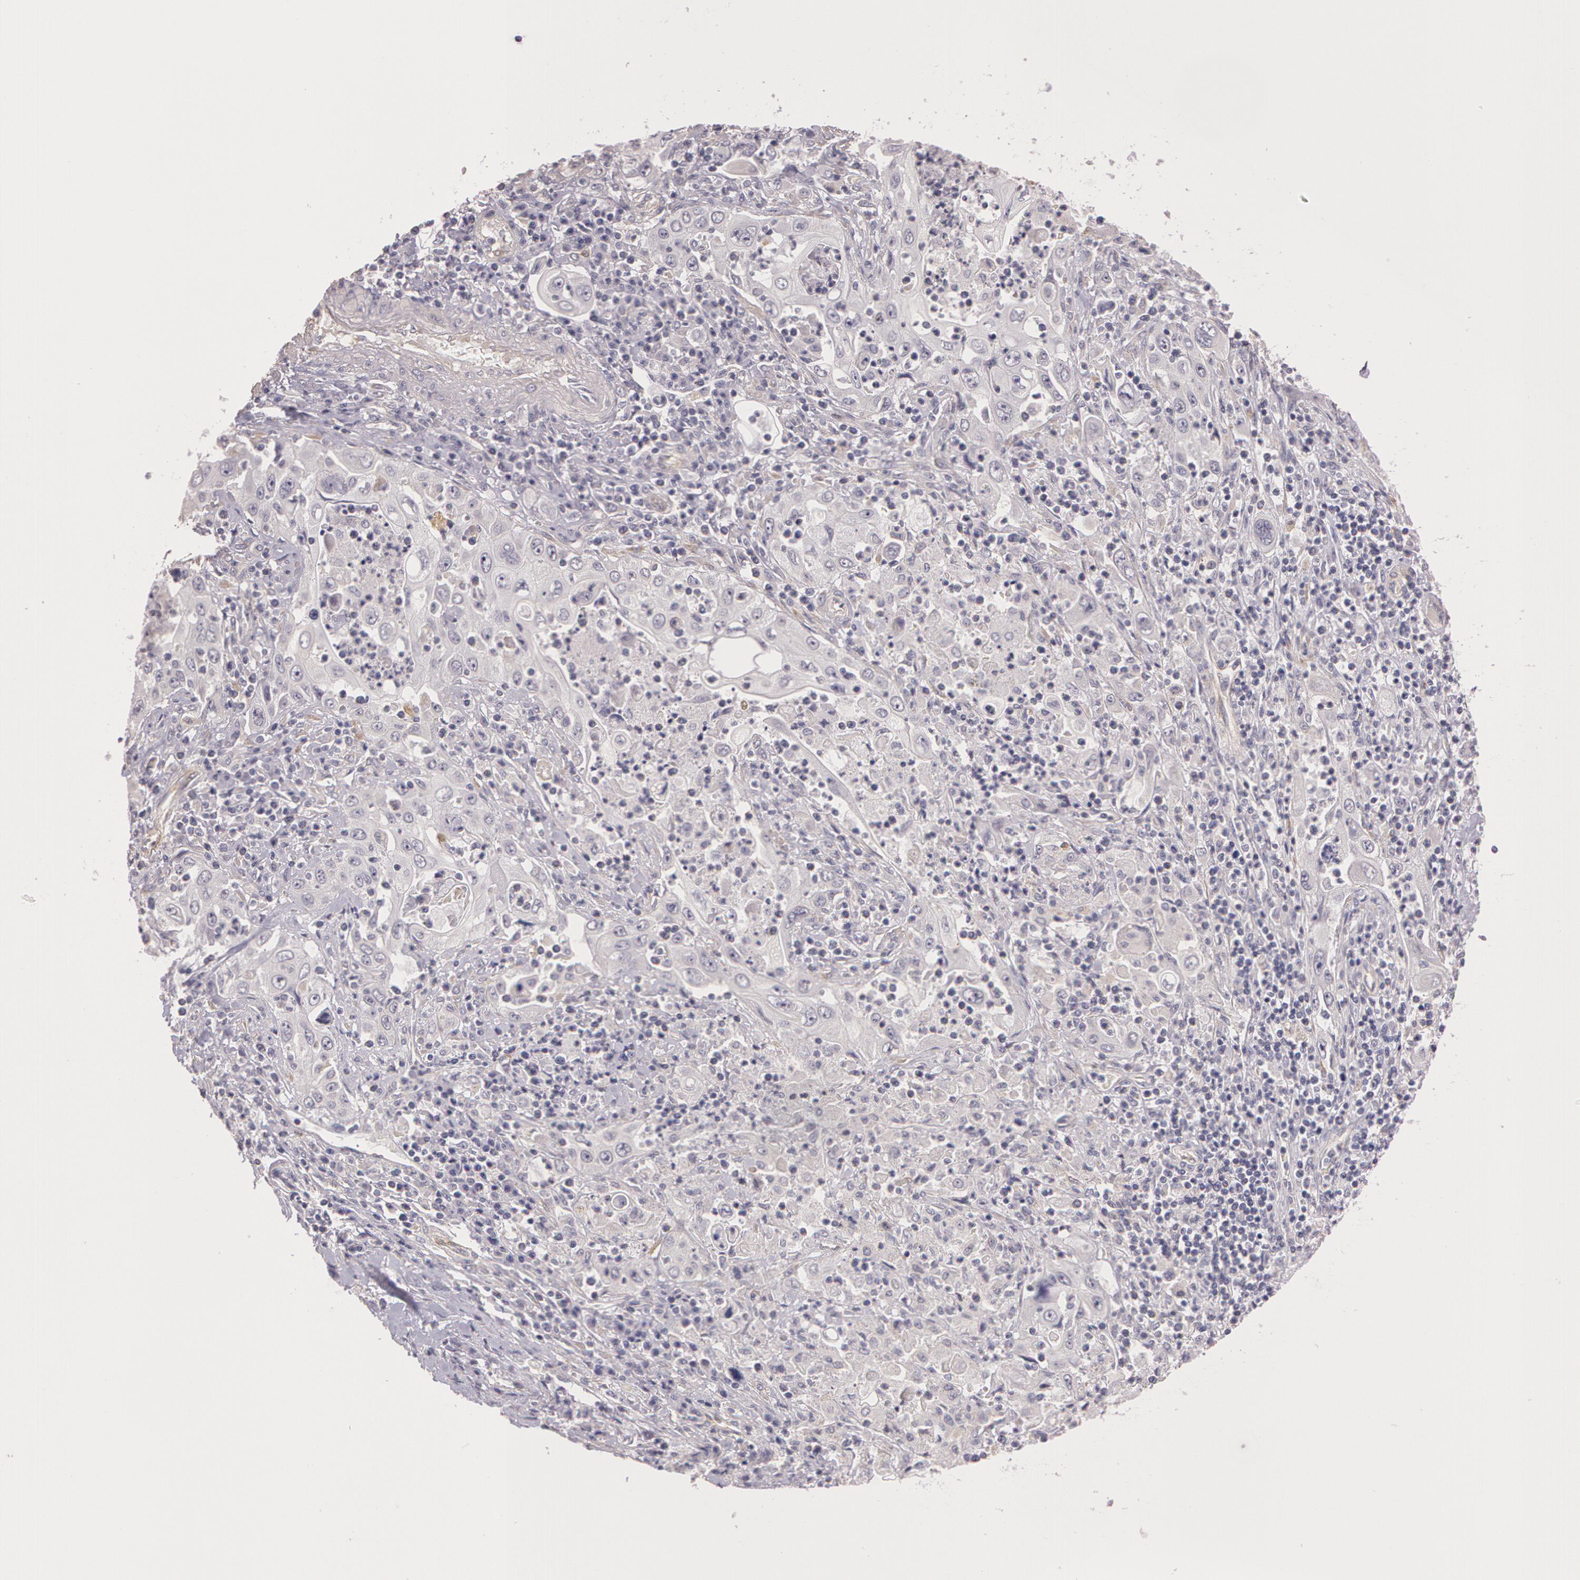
{"staining": {"intensity": "negative", "quantity": "none", "location": "none"}, "tissue": "pancreatic cancer", "cell_type": "Tumor cells", "image_type": "cancer", "snomed": [{"axis": "morphology", "description": "Adenocarcinoma, NOS"}, {"axis": "topography", "description": "Pancreas"}], "caption": "High magnification brightfield microscopy of pancreatic cancer (adenocarcinoma) stained with DAB (3,3'-diaminobenzidine) (brown) and counterstained with hematoxylin (blue): tumor cells show no significant staining. The staining was performed using DAB to visualize the protein expression in brown, while the nuclei were stained in blue with hematoxylin (Magnification: 20x).", "gene": "G2E3", "patient": {"sex": "male", "age": 70}}